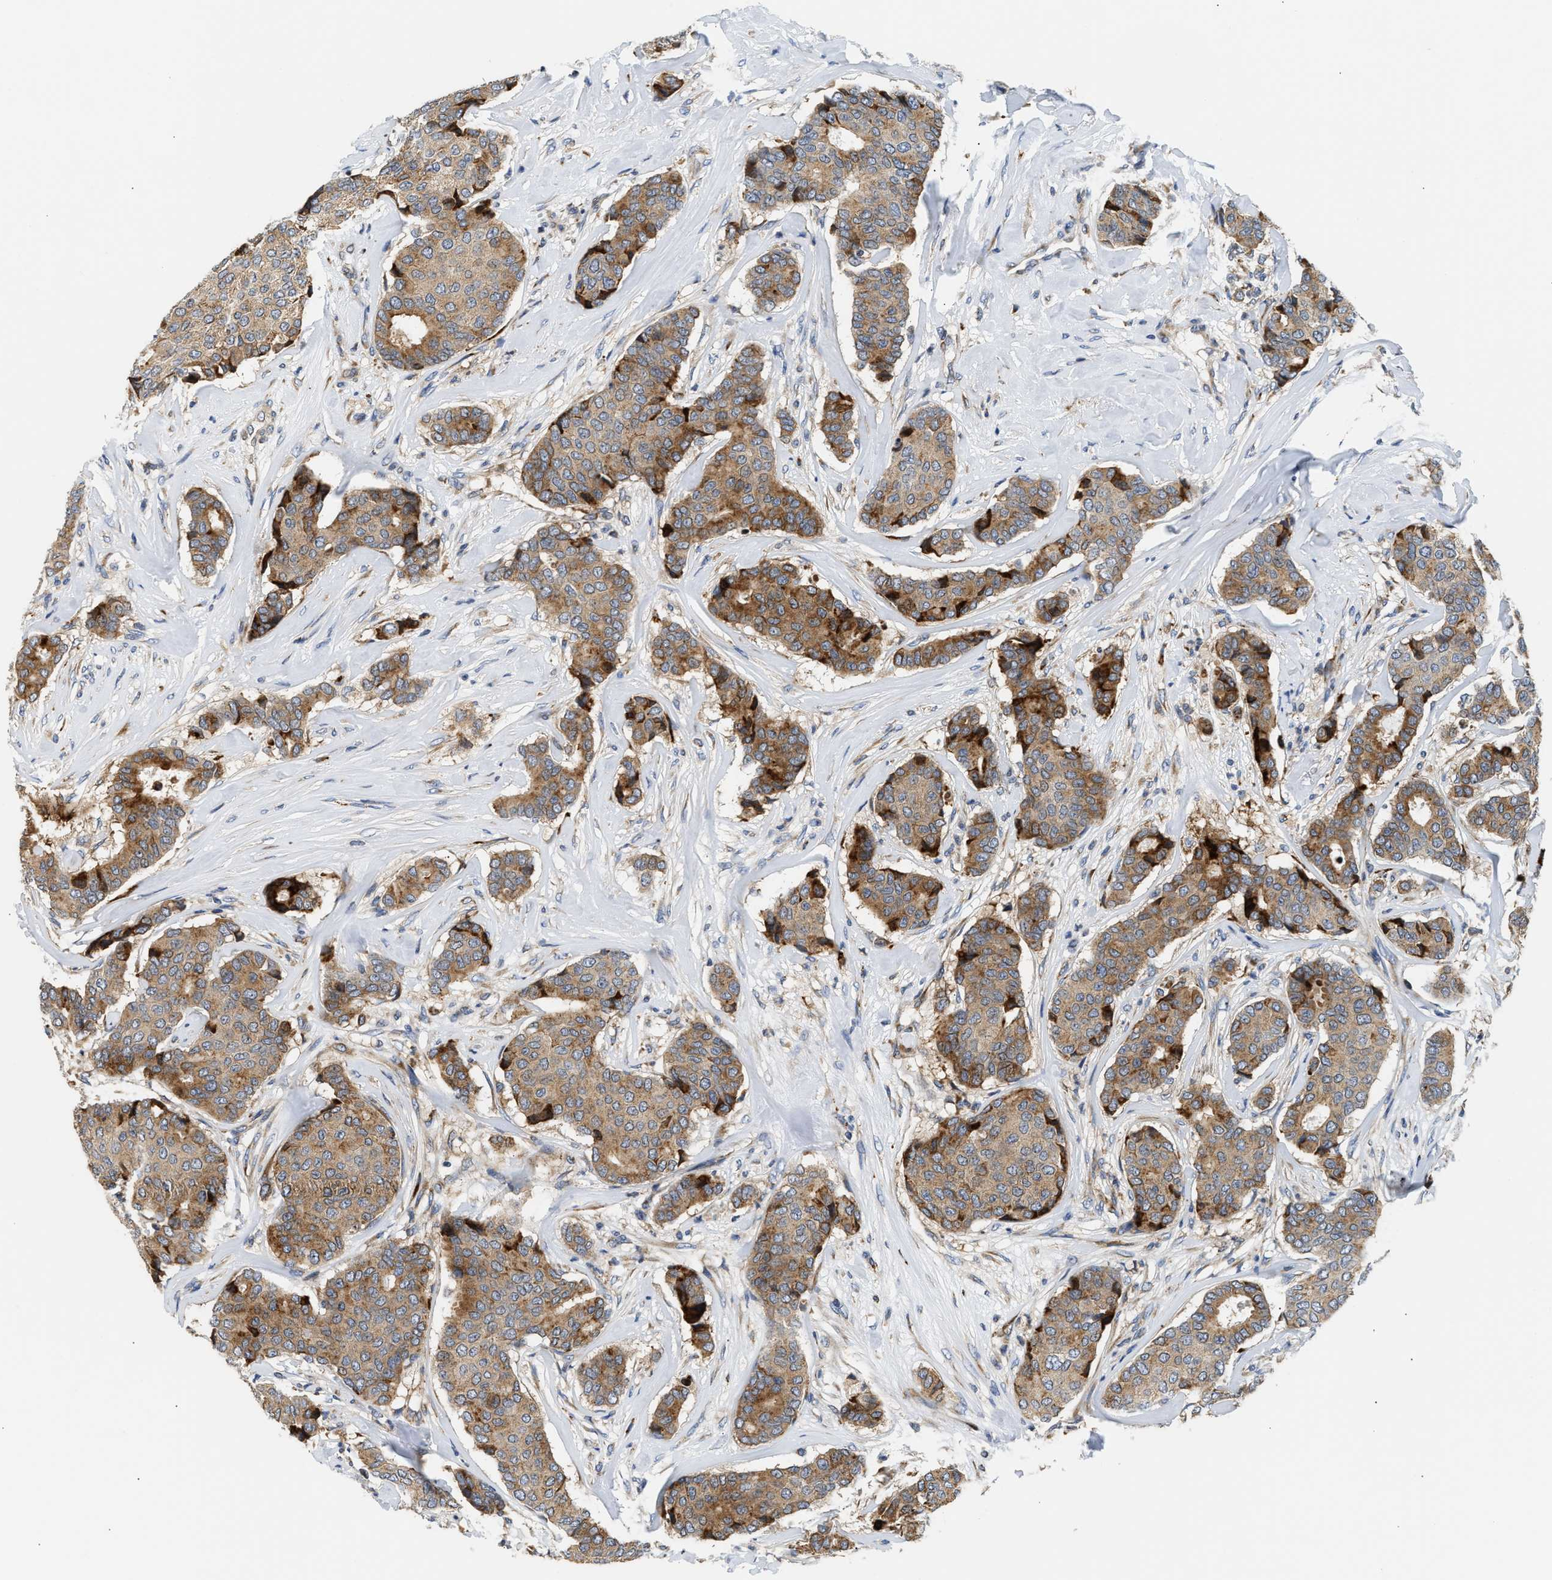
{"staining": {"intensity": "moderate", "quantity": ">75%", "location": "cytoplasmic/membranous"}, "tissue": "breast cancer", "cell_type": "Tumor cells", "image_type": "cancer", "snomed": [{"axis": "morphology", "description": "Duct carcinoma"}, {"axis": "topography", "description": "Breast"}], "caption": "Human infiltrating ductal carcinoma (breast) stained for a protein (brown) shows moderate cytoplasmic/membranous positive expression in about >75% of tumor cells.", "gene": "AMZ1", "patient": {"sex": "female", "age": 75}}